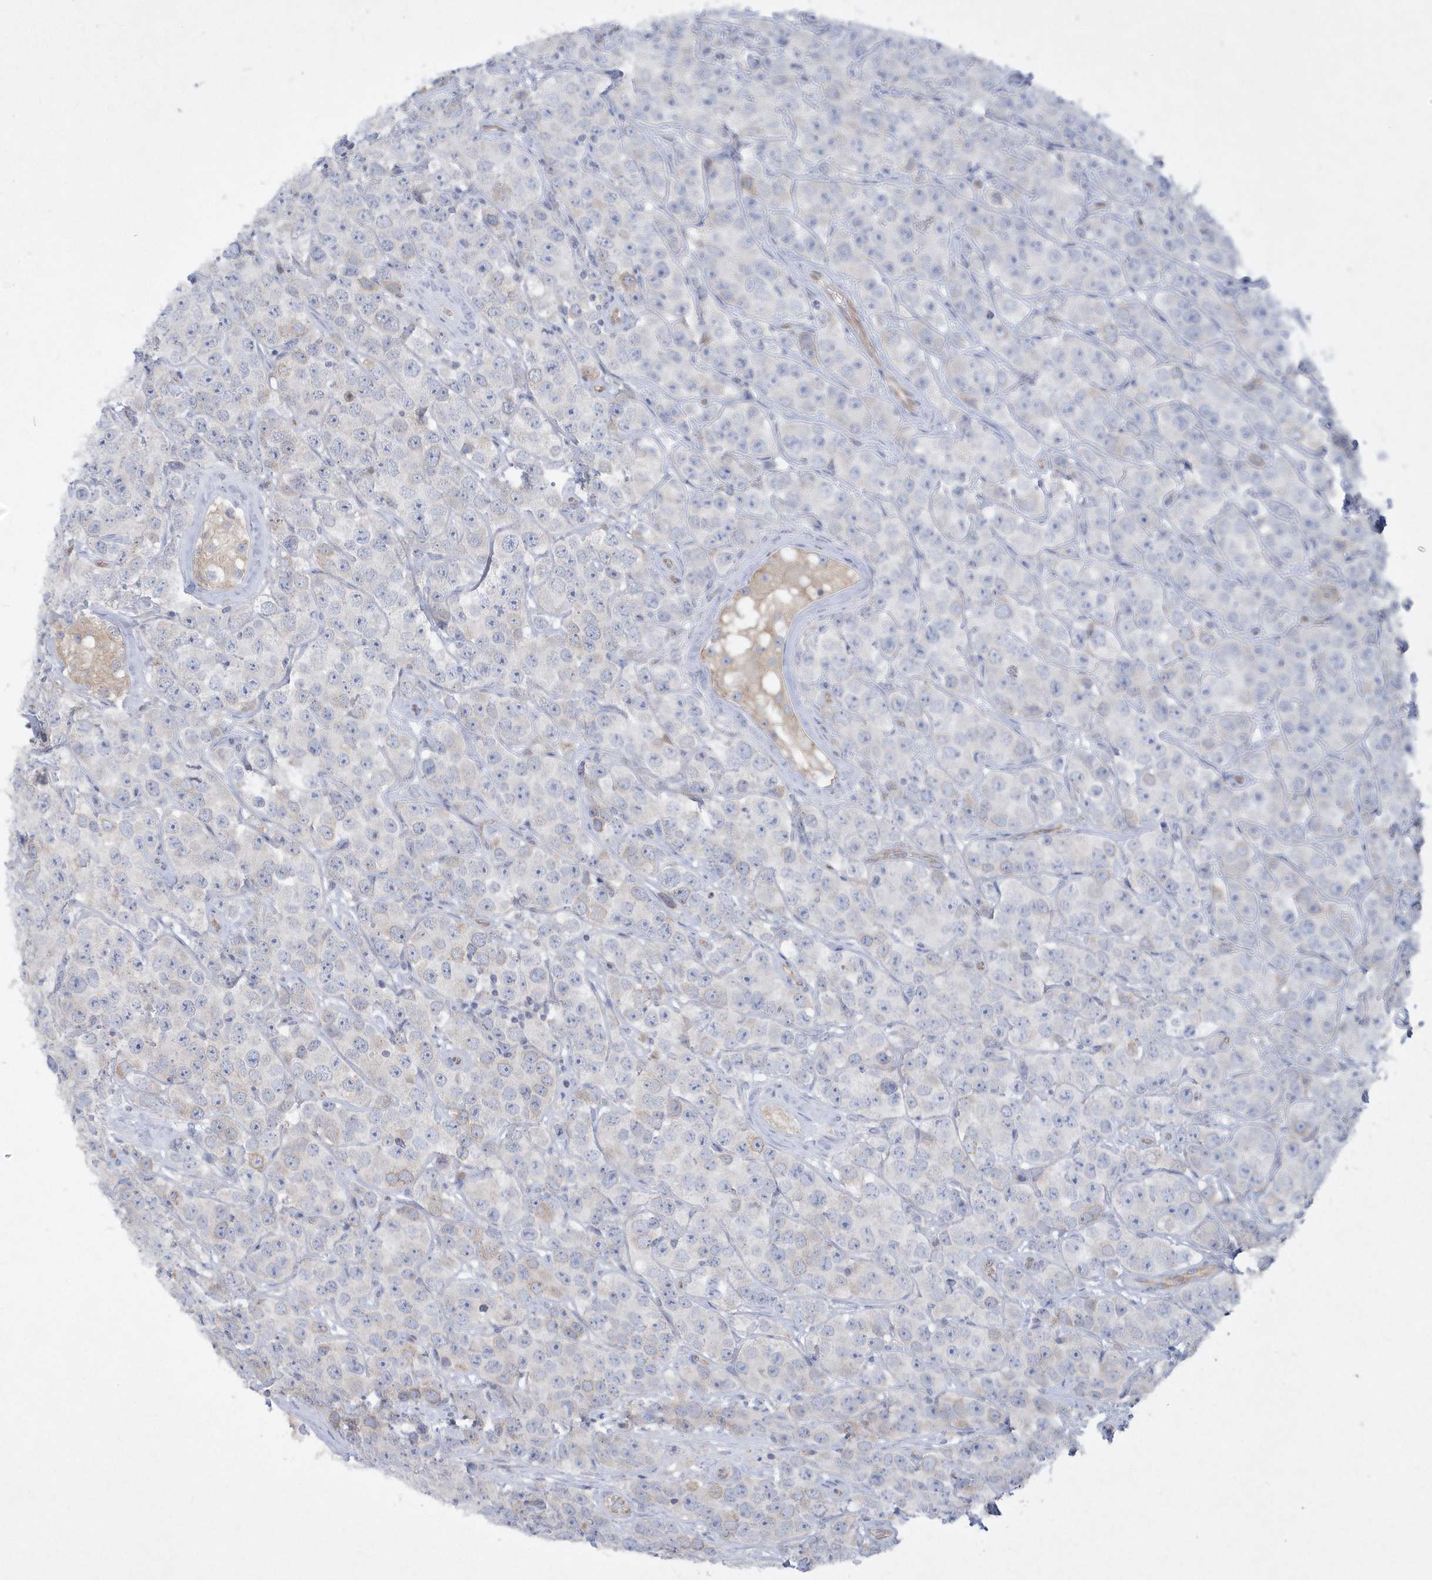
{"staining": {"intensity": "weak", "quantity": "<25%", "location": "cytoplasmic/membranous"}, "tissue": "testis cancer", "cell_type": "Tumor cells", "image_type": "cancer", "snomed": [{"axis": "morphology", "description": "Seminoma, NOS"}, {"axis": "topography", "description": "Testis"}], "caption": "Human testis seminoma stained for a protein using immunohistochemistry (IHC) shows no positivity in tumor cells.", "gene": "DGAT1", "patient": {"sex": "male", "age": 28}}